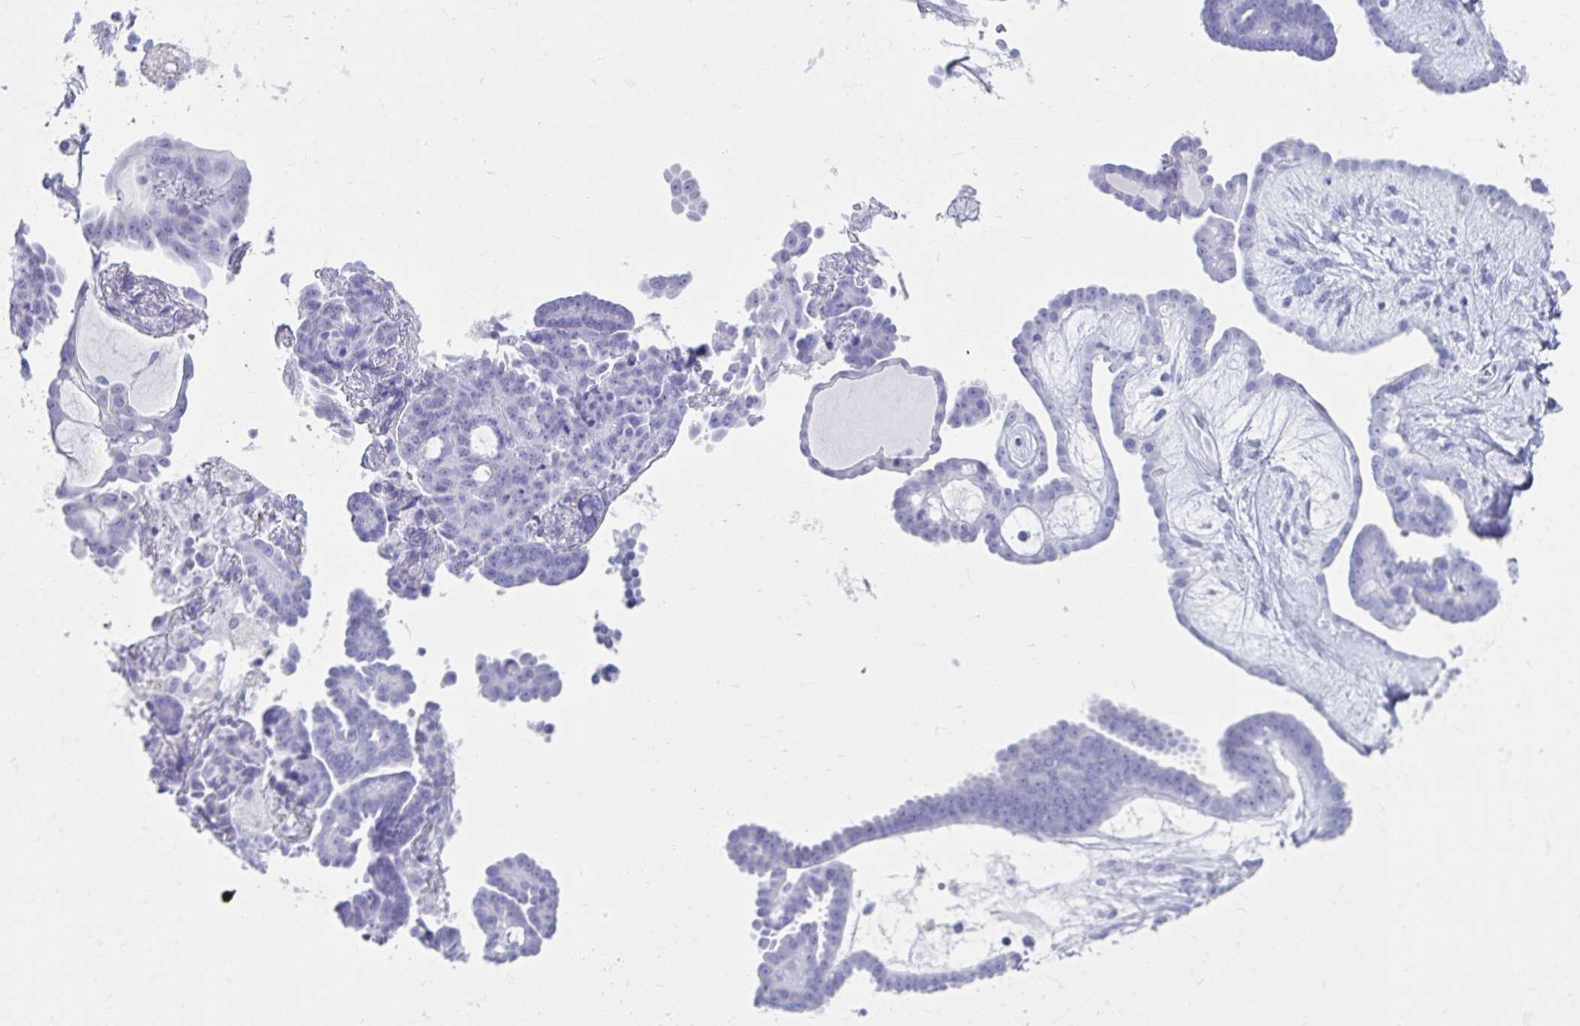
{"staining": {"intensity": "negative", "quantity": "none", "location": "none"}, "tissue": "ovarian cancer", "cell_type": "Tumor cells", "image_type": "cancer", "snomed": [{"axis": "morphology", "description": "Cystadenocarcinoma, serous, NOS"}, {"axis": "topography", "description": "Ovary"}], "caption": "An immunohistochemistry photomicrograph of serous cystadenocarcinoma (ovarian) is shown. There is no staining in tumor cells of serous cystadenocarcinoma (ovarian).", "gene": "ATP4B", "patient": {"sex": "female", "age": 71}}